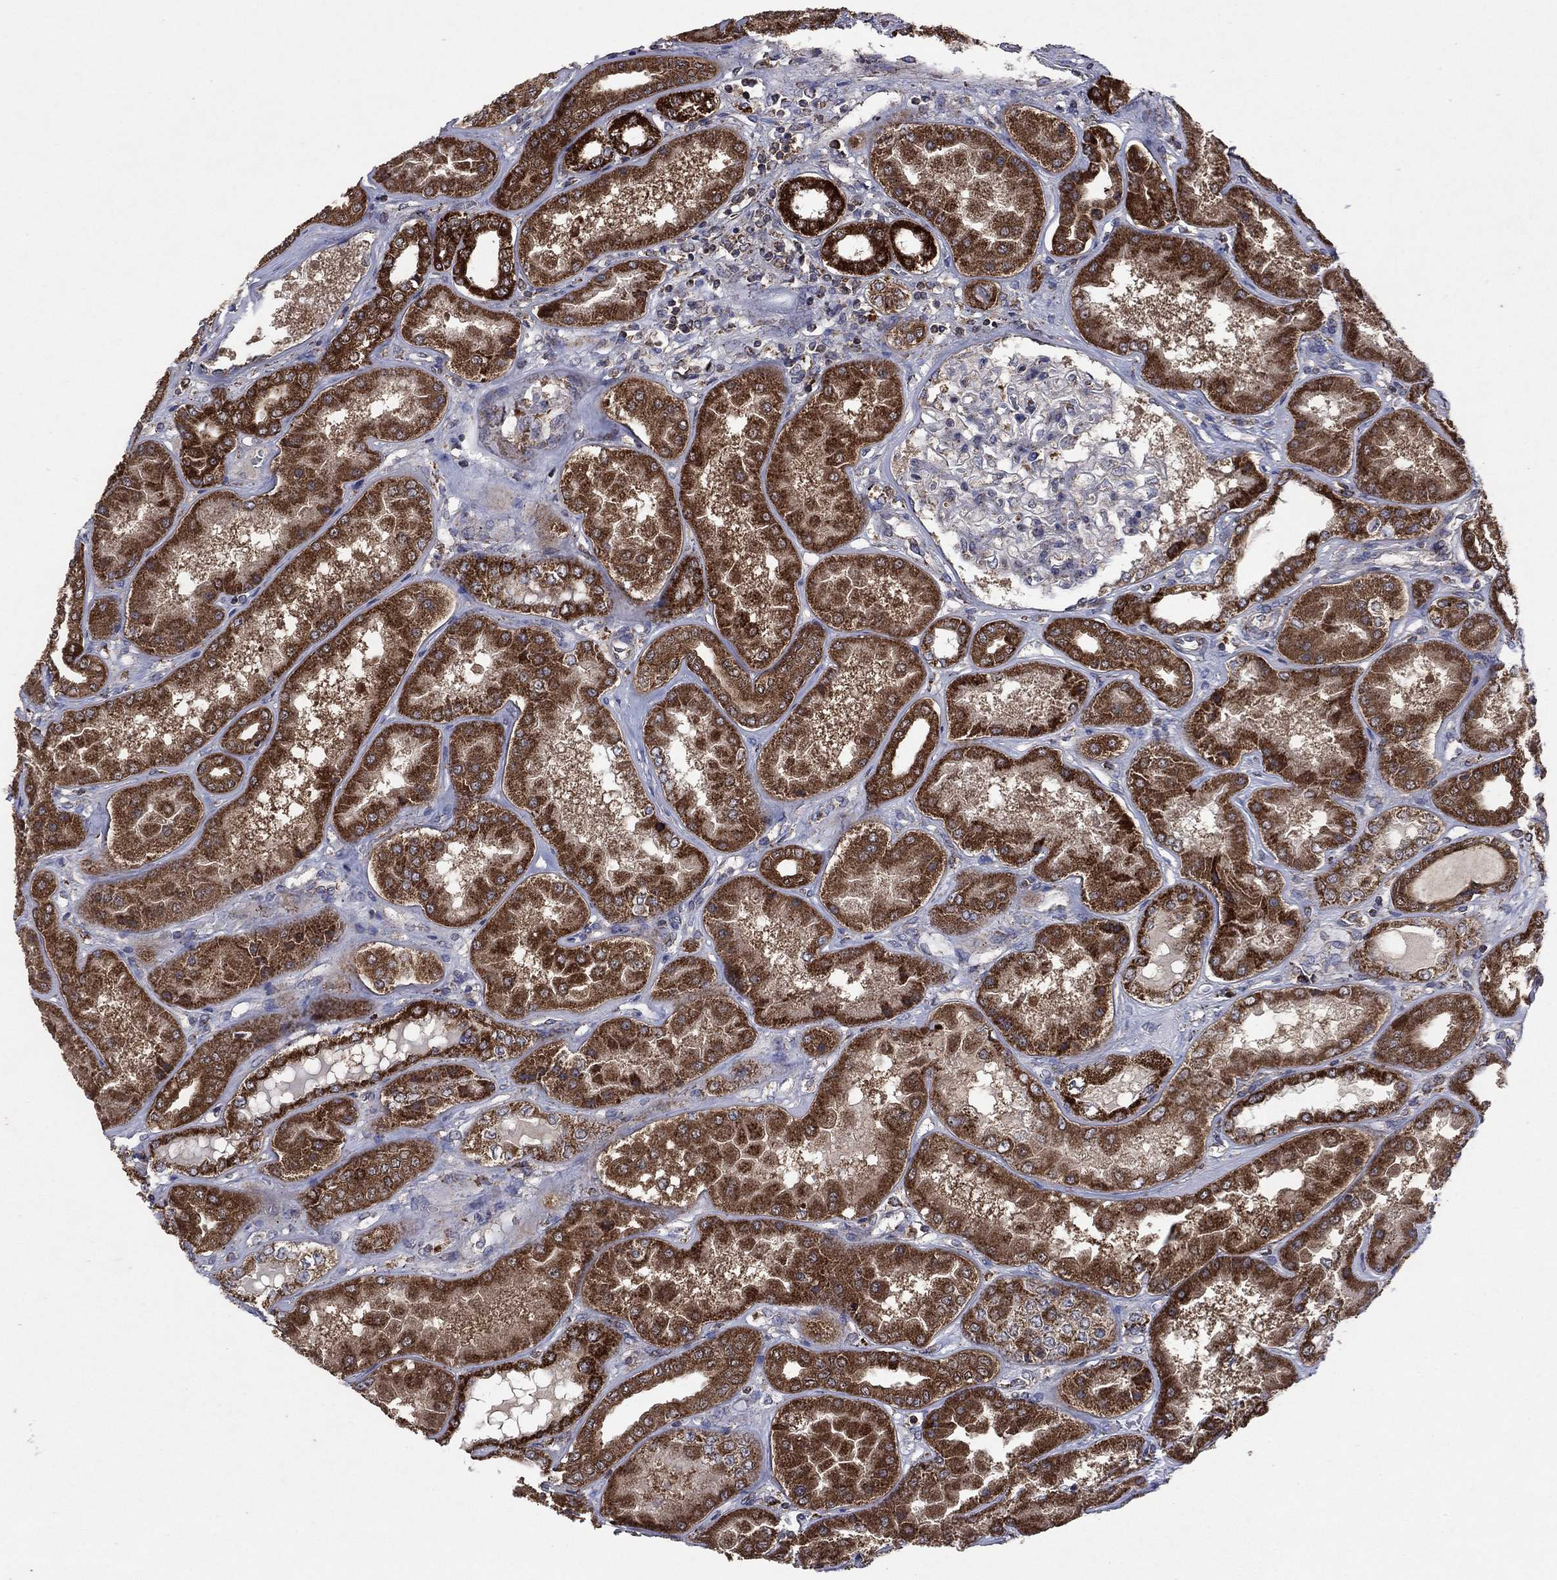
{"staining": {"intensity": "moderate", "quantity": "<25%", "location": "cytoplasmic/membranous"}, "tissue": "kidney", "cell_type": "Cells in glomeruli", "image_type": "normal", "snomed": [{"axis": "morphology", "description": "Normal tissue, NOS"}, {"axis": "topography", "description": "Kidney"}], "caption": "Cells in glomeruli demonstrate low levels of moderate cytoplasmic/membranous positivity in about <25% of cells in benign kidney.", "gene": "DPH1", "patient": {"sex": "female", "age": 56}}